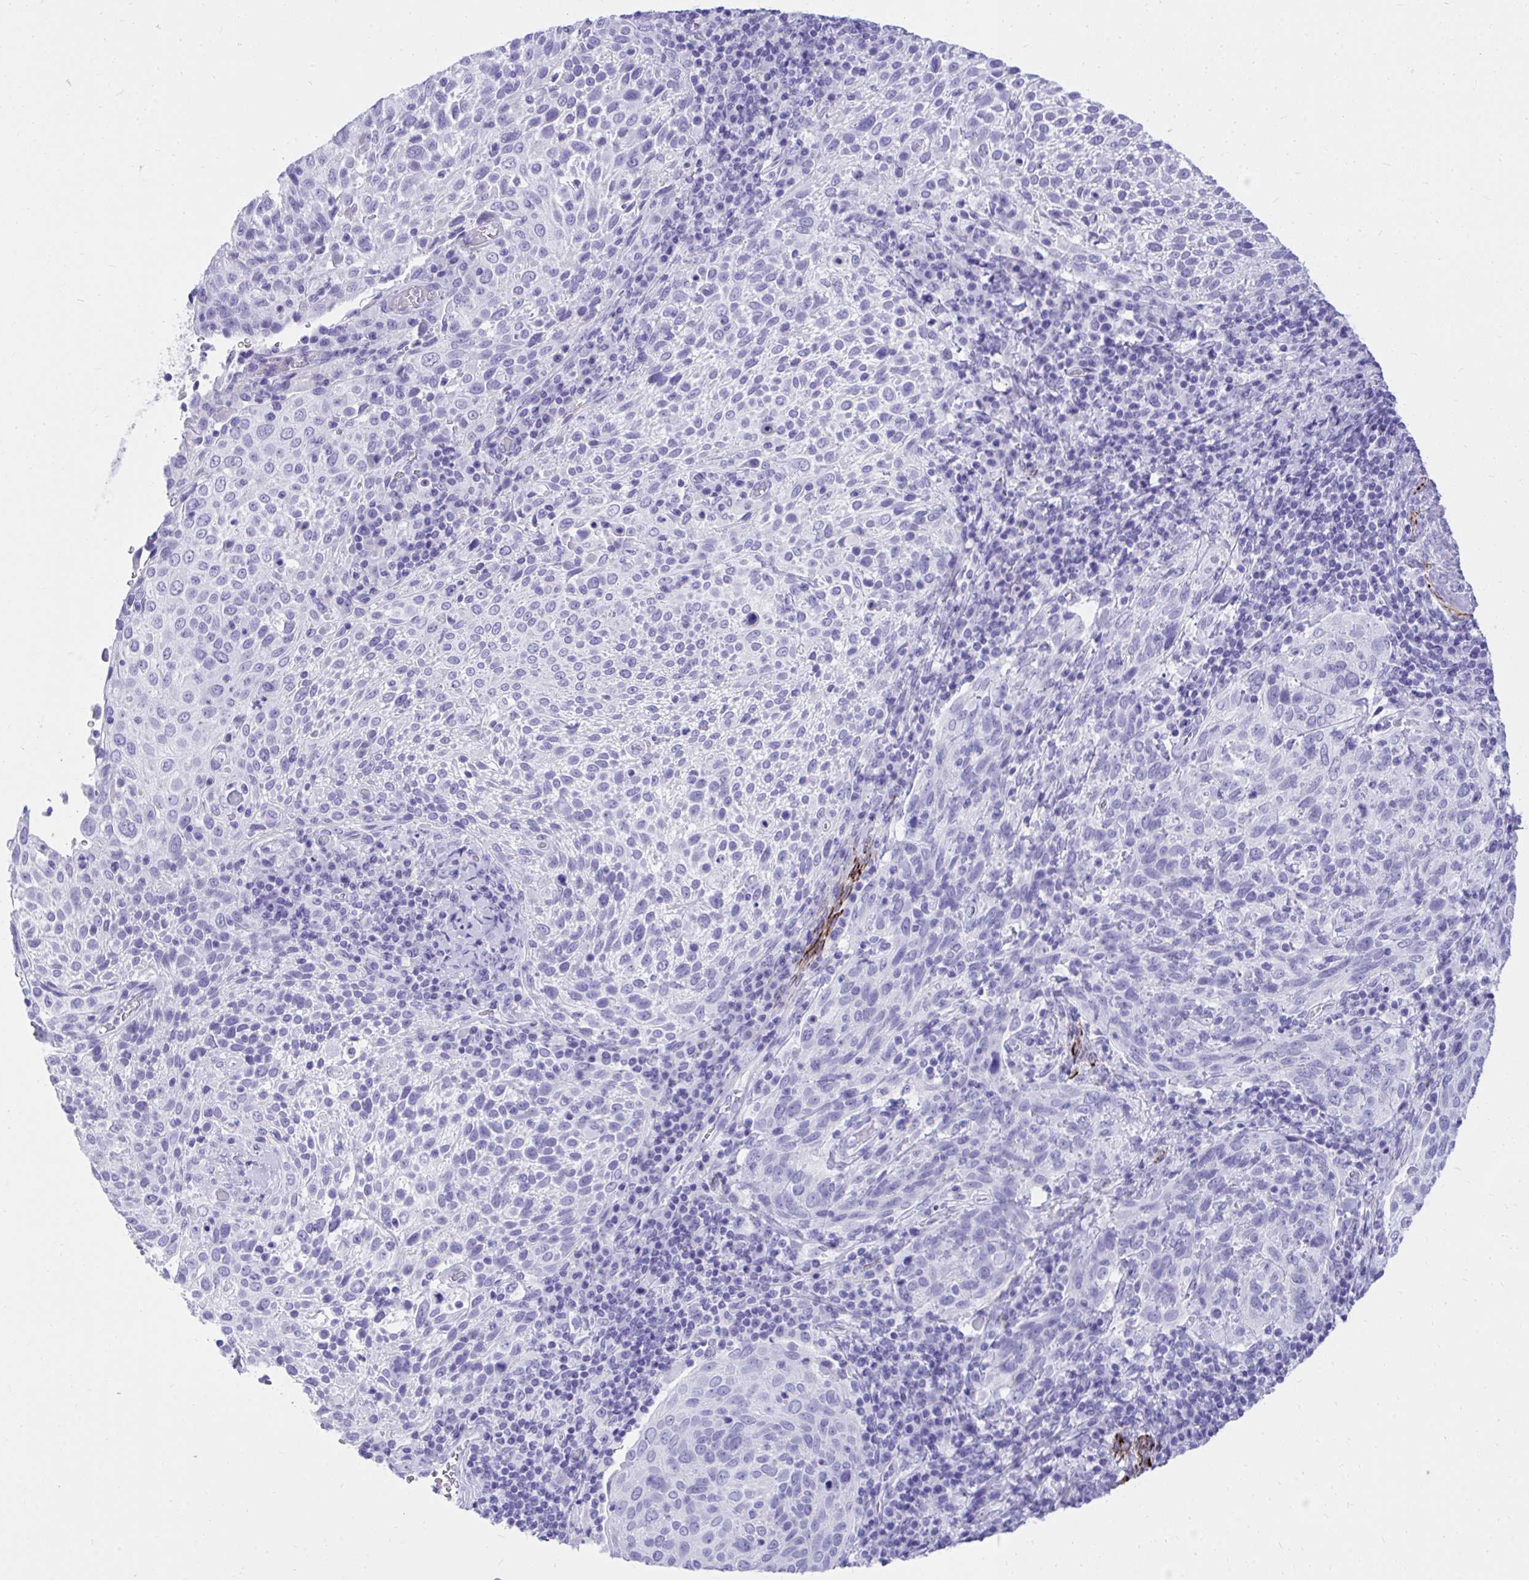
{"staining": {"intensity": "negative", "quantity": "none", "location": "none"}, "tissue": "cervical cancer", "cell_type": "Tumor cells", "image_type": "cancer", "snomed": [{"axis": "morphology", "description": "Squamous cell carcinoma, NOS"}, {"axis": "topography", "description": "Cervix"}], "caption": "Tumor cells are negative for brown protein staining in squamous cell carcinoma (cervical).", "gene": "KCNN4", "patient": {"sex": "female", "age": 61}}